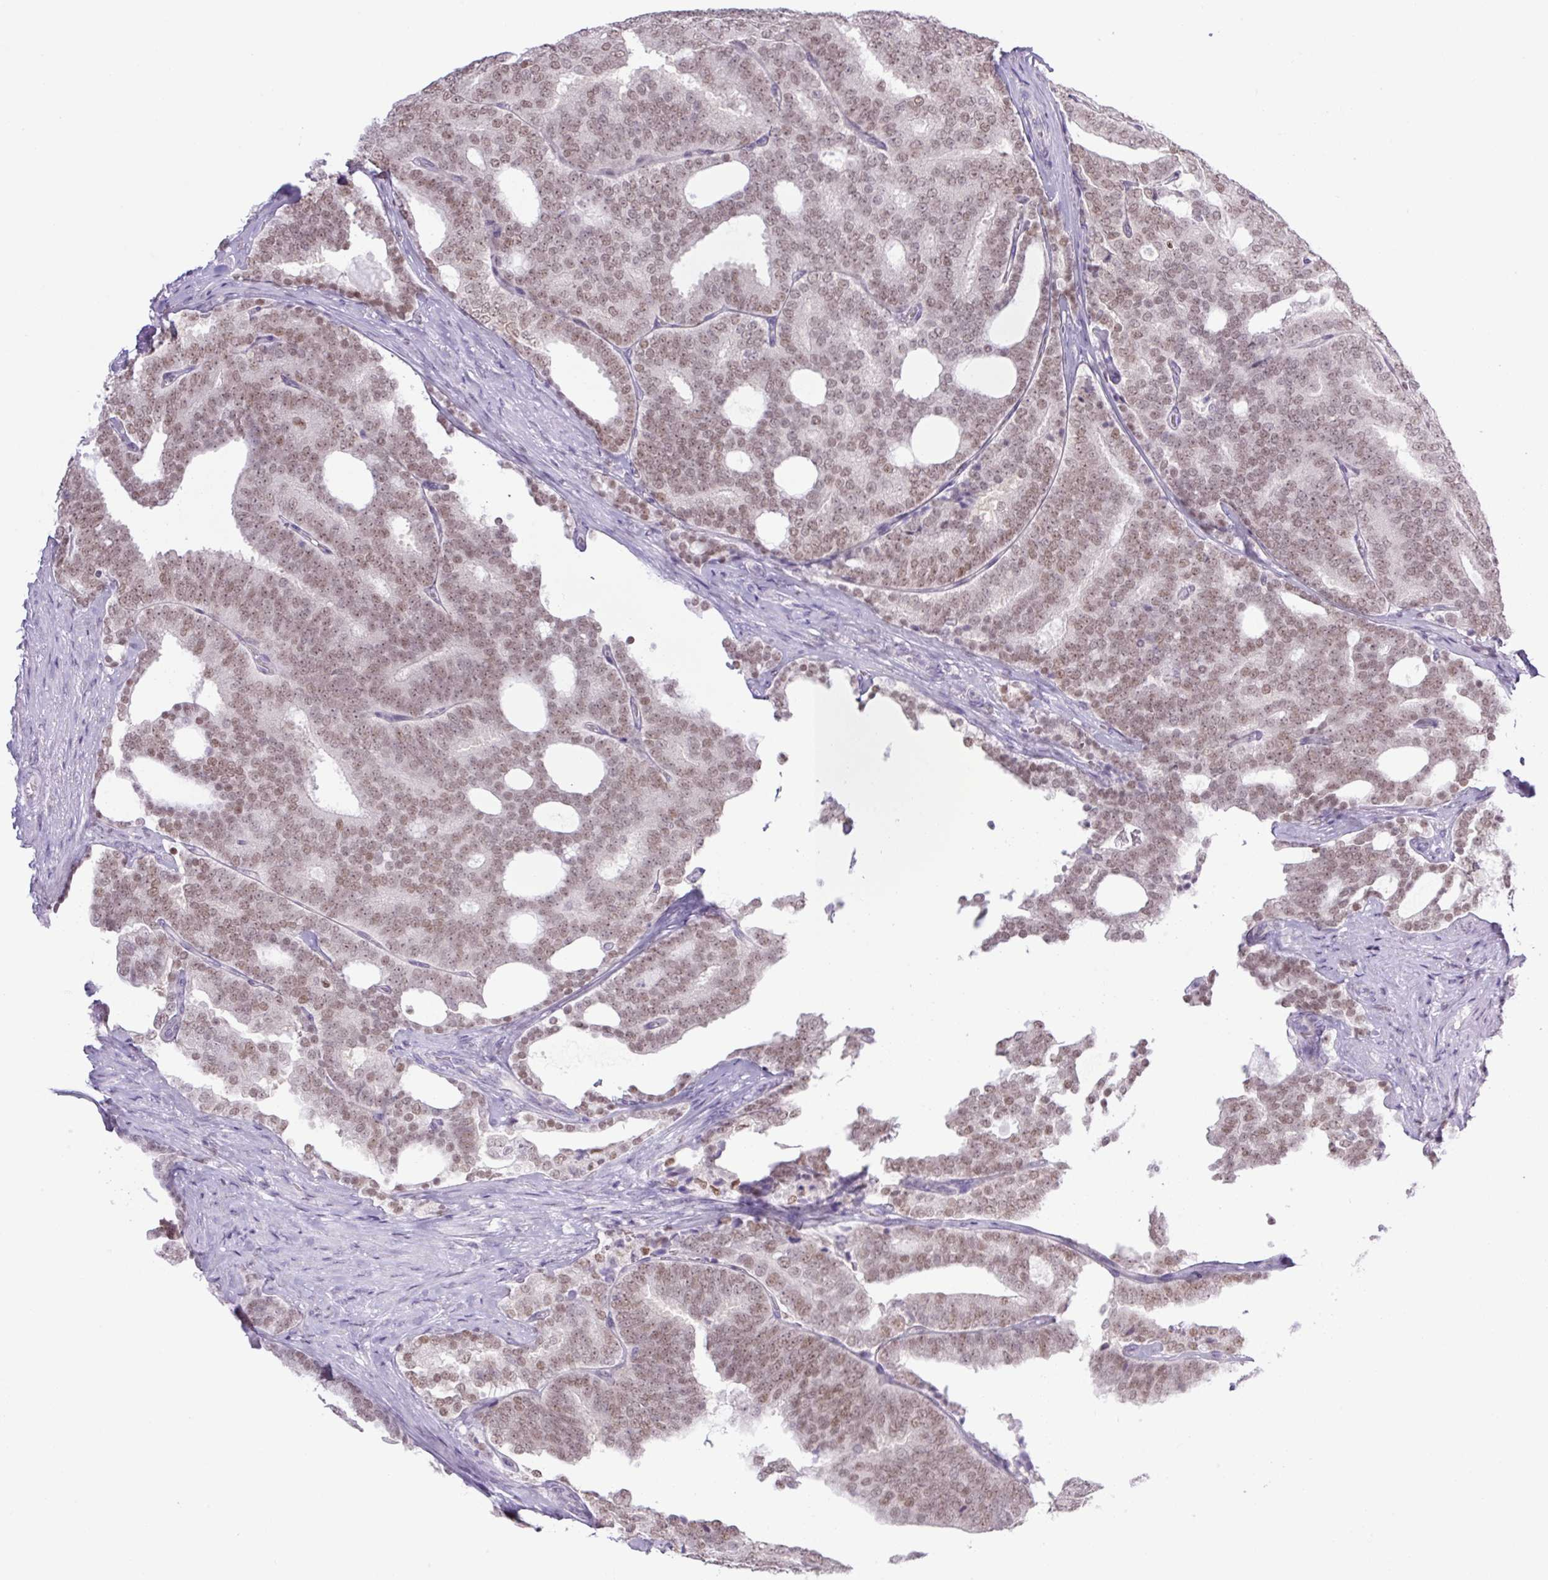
{"staining": {"intensity": "moderate", "quantity": ">75%", "location": "nuclear"}, "tissue": "prostate cancer", "cell_type": "Tumor cells", "image_type": "cancer", "snomed": [{"axis": "morphology", "description": "Adenocarcinoma, High grade"}, {"axis": "topography", "description": "Prostate"}], "caption": "Tumor cells show medium levels of moderate nuclear expression in about >75% of cells in human prostate adenocarcinoma (high-grade). (DAB IHC with brightfield microscopy, high magnification).", "gene": "TLE3", "patient": {"sex": "male", "age": 65}}